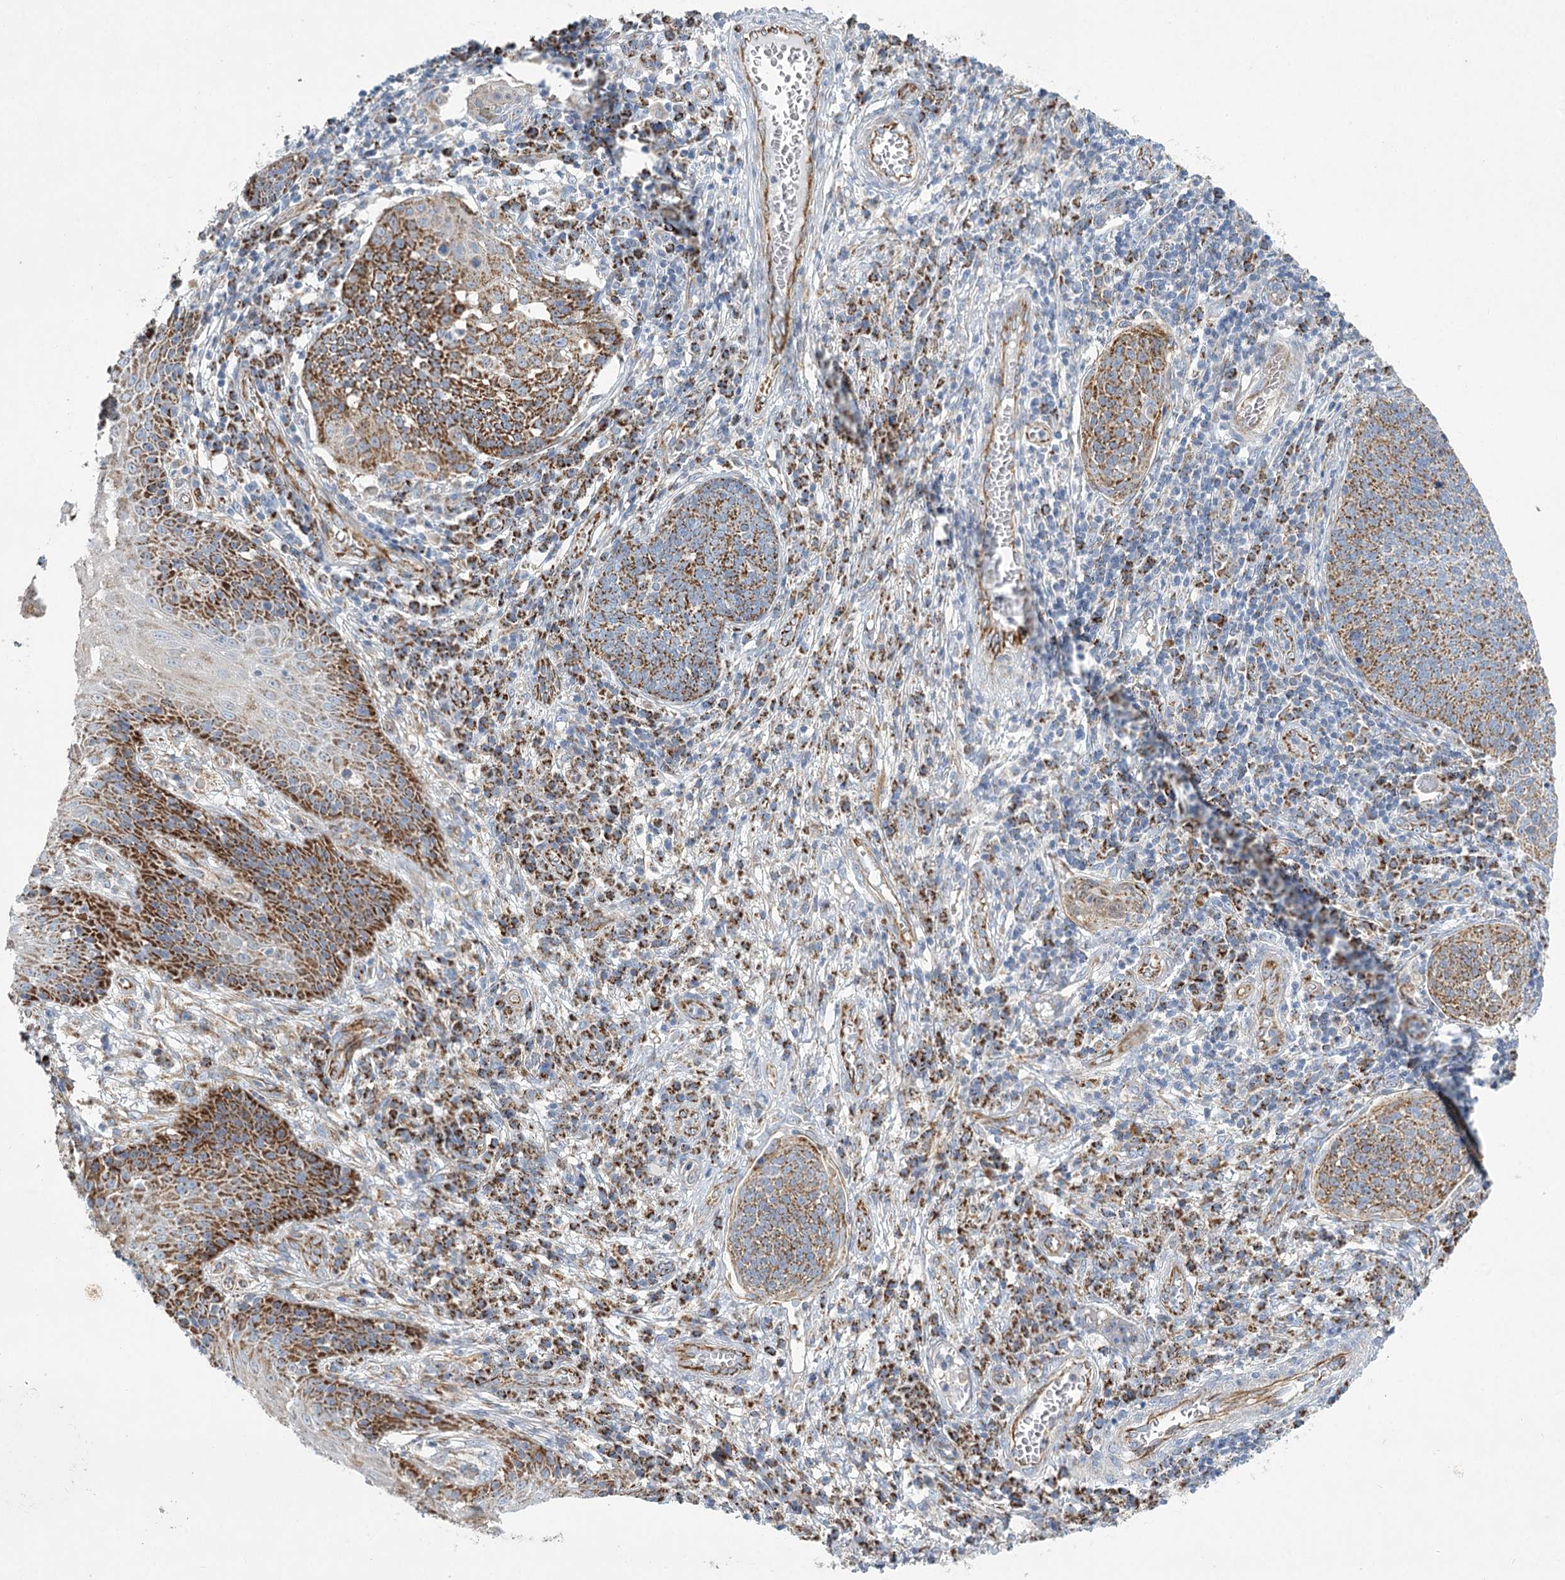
{"staining": {"intensity": "strong", "quantity": ">75%", "location": "cytoplasmic/membranous"}, "tissue": "cervical cancer", "cell_type": "Tumor cells", "image_type": "cancer", "snomed": [{"axis": "morphology", "description": "Squamous cell carcinoma, NOS"}, {"axis": "topography", "description": "Cervix"}], "caption": "An image of human cervical cancer (squamous cell carcinoma) stained for a protein reveals strong cytoplasmic/membranous brown staining in tumor cells. Nuclei are stained in blue.", "gene": "DHTKD1", "patient": {"sex": "female", "age": 34}}